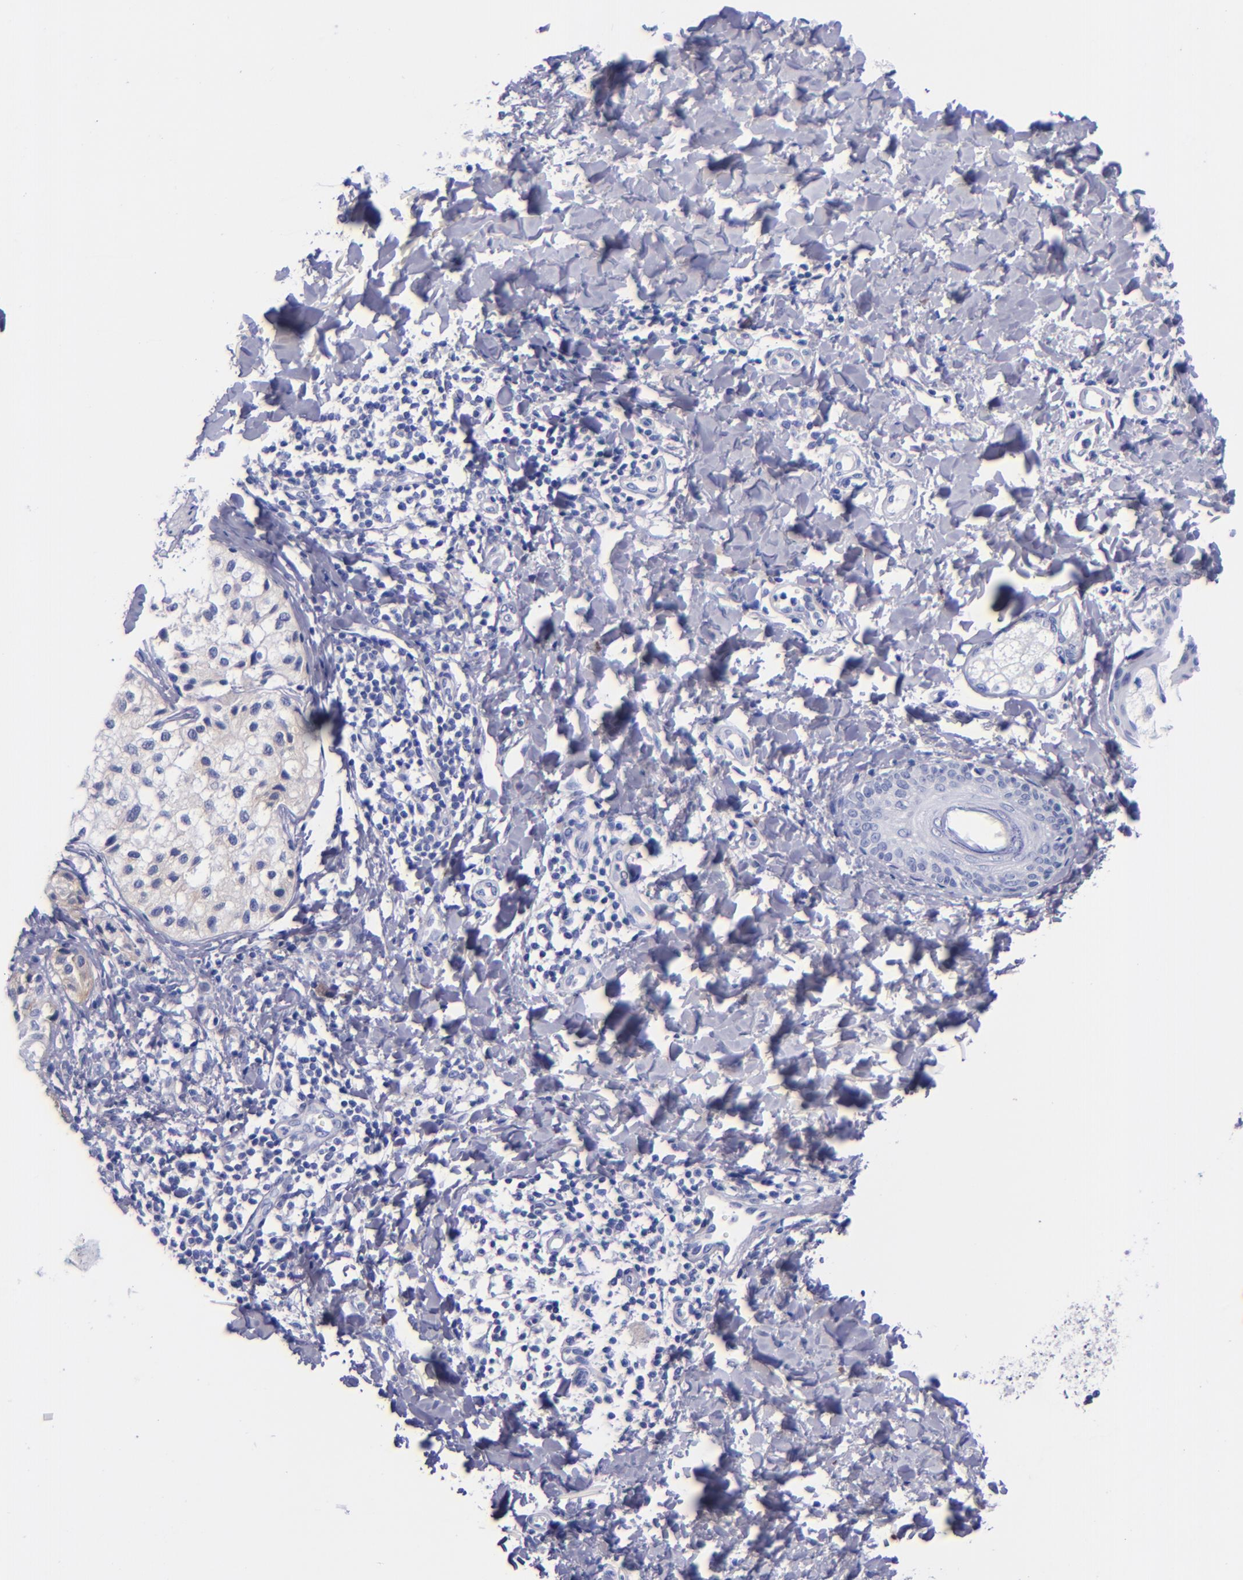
{"staining": {"intensity": "negative", "quantity": "none", "location": "none"}, "tissue": "melanoma", "cell_type": "Tumor cells", "image_type": "cancer", "snomed": [{"axis": "morphology", "description": "Malignant melanoma, NOS"}, {"axis": "topography", "description": "Skin"}], "caption": "Immunohistochemical staining of human malignant melanoma displays no significant expression in tumor cells. Brightfield microscopy of immunohistochemistry stained with DAB (3,3'-diaminobenzidine) (brown) and hematoxylin (blue), captured at high magnification.", "gene": "SV2A", "patient": {"sex": "male", "age": 23}}